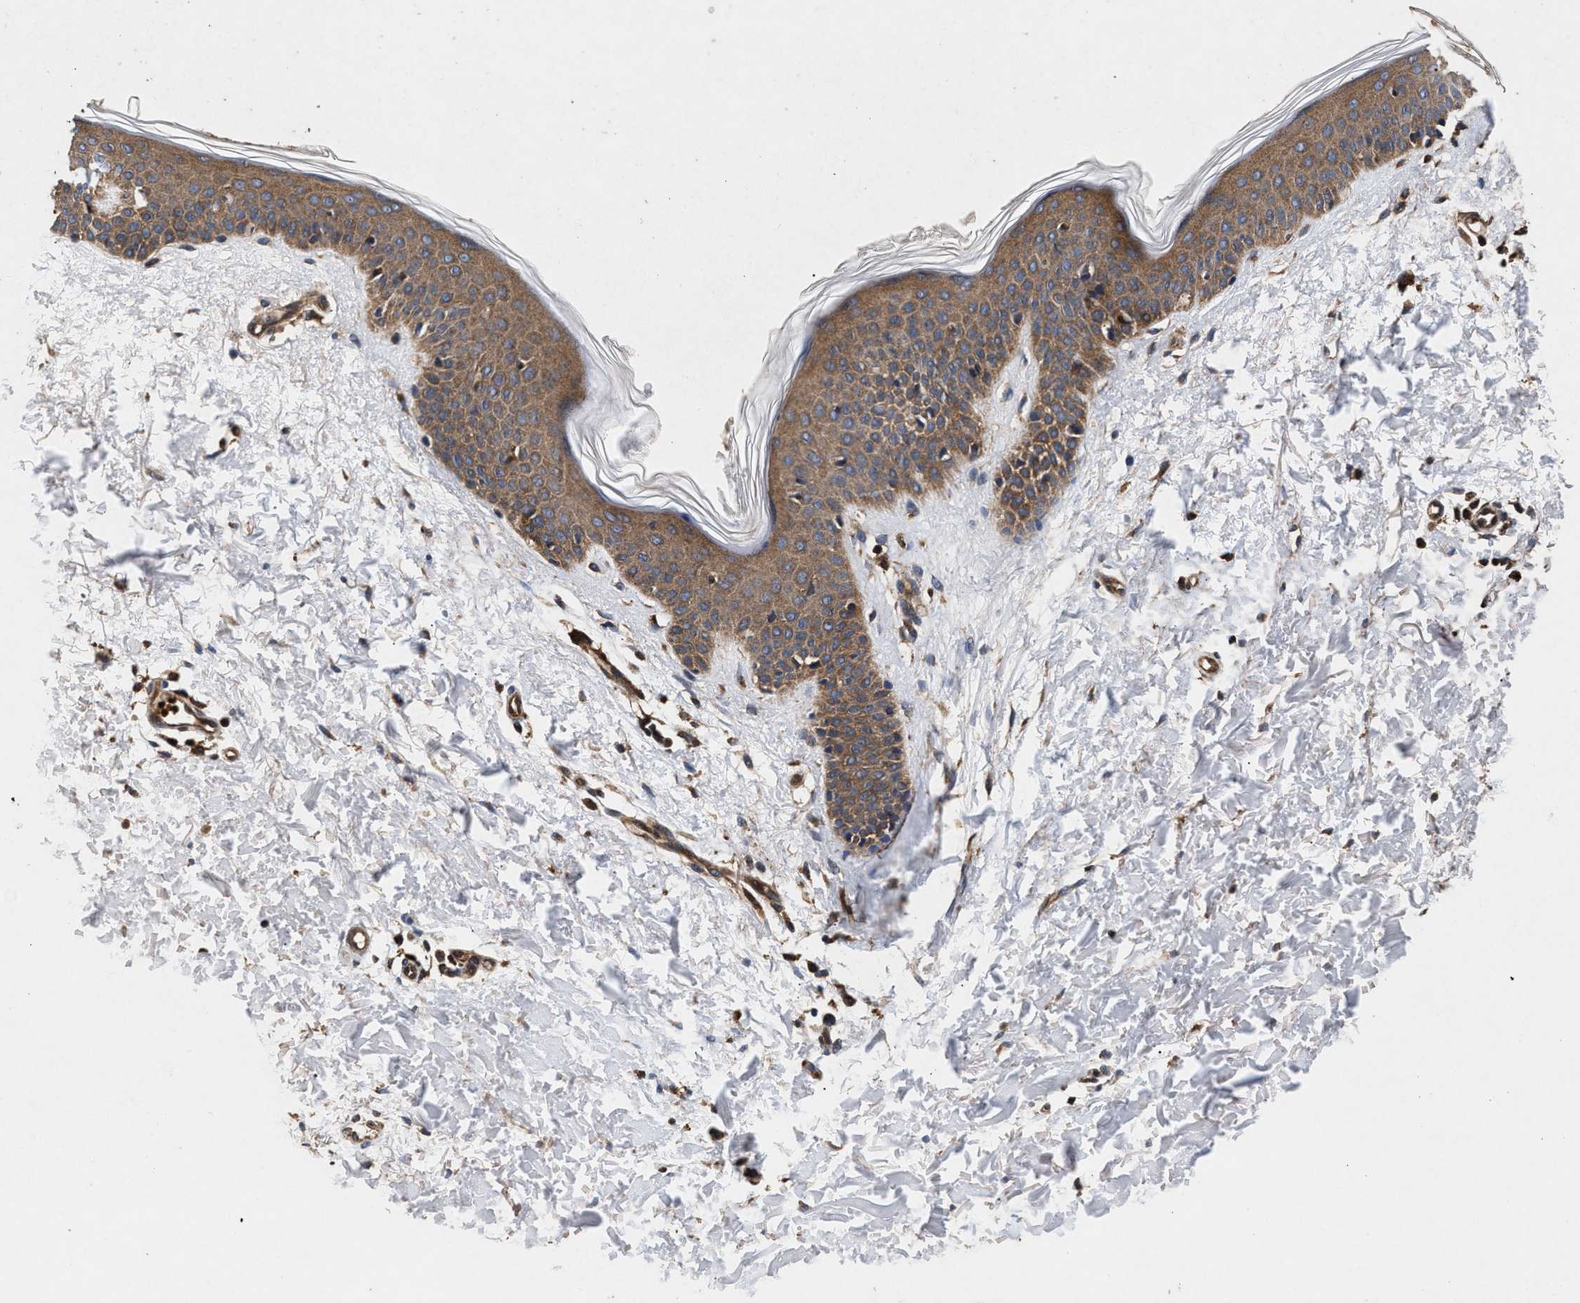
{"staining": {"intensity": "moderate", "quantity": ">75%", "location": "cytoplasmic/membranous"}, "tissue": "skin", "cell_type": "Fibroblasts", "image_type": "normal", "snomed": [{"axis": "morphology", "description": "Normal tissue, NOS"}, {"axis": "topography", "description": "Skin"}], "caption": "An IHC histopathology image of benign tissue is shown. Protein staining in brown labels moderate cytoplasmic/membranous positivity in skin within fibroblasts. The staining was performed using DAB (3,3'-diaminobenzidine) to visualize the protein expression in brown, while the nuclei were stained in blue with hematoxylin (Magnification: 20x).", "gene": "NFKB2", "patient": {"sex": "female", "age": 56}}